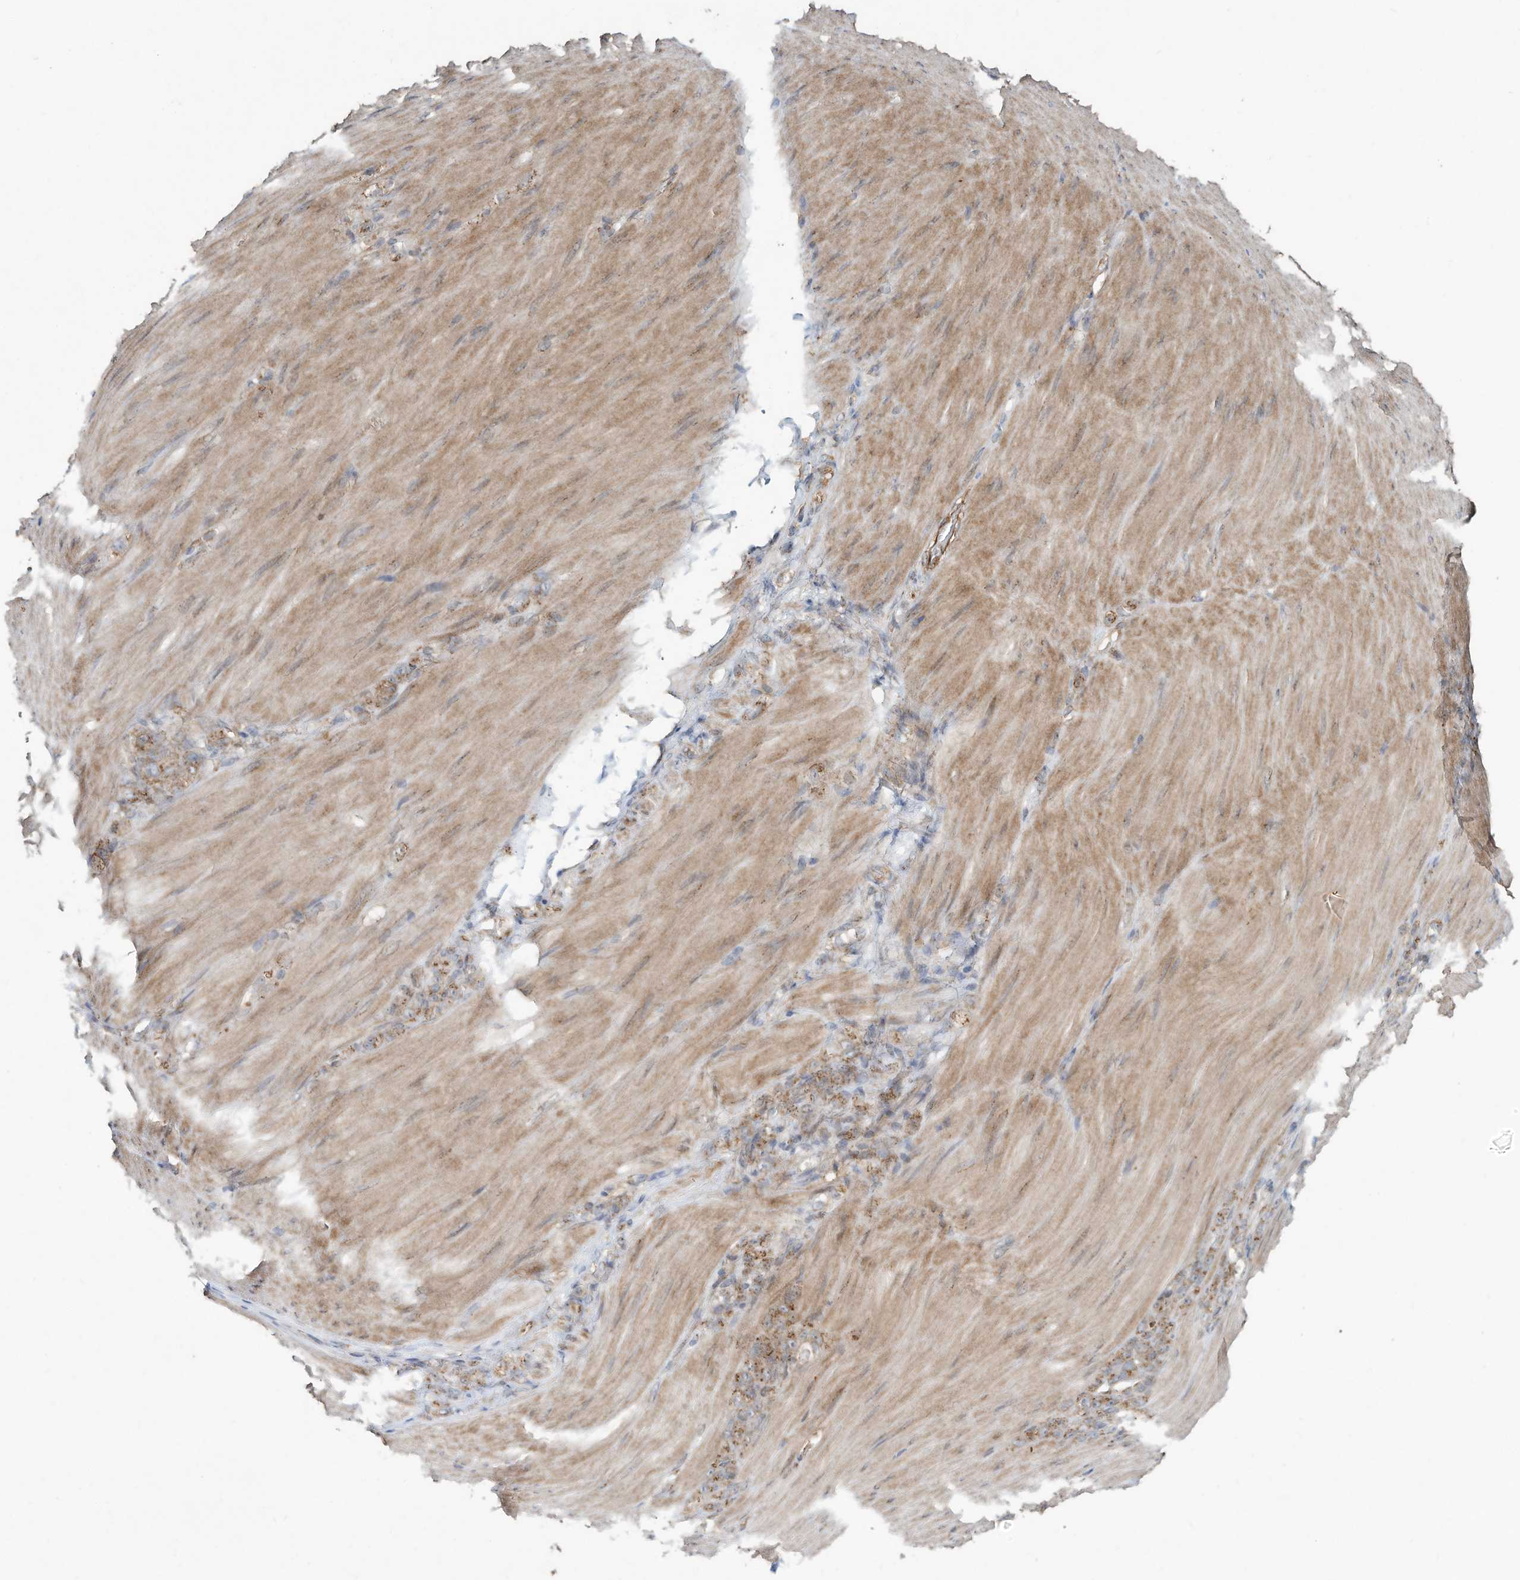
{"staining": {"intensity": "moderate", "quantity": ">75%", "location": "cytoplasmic/membranous"}, "tissue": "stomach cancer", "cell_type": "Tumor cells", "image_type": "cancer", "snomed": [{"axis": "morphology", "description": "Normal tissue, NOS"}, {"axis": "morphology", "description": "Adenocarcinoma, NOS"}, {"axis": "topography", "description": "Stomach"}], "caption": "A brown stain labels moderate cytoplasmic/membranous staining of a protein in human stomach cancer tumor cells.", "gene": "CUX1", "patient": {"sex": "male", "age": 82}}